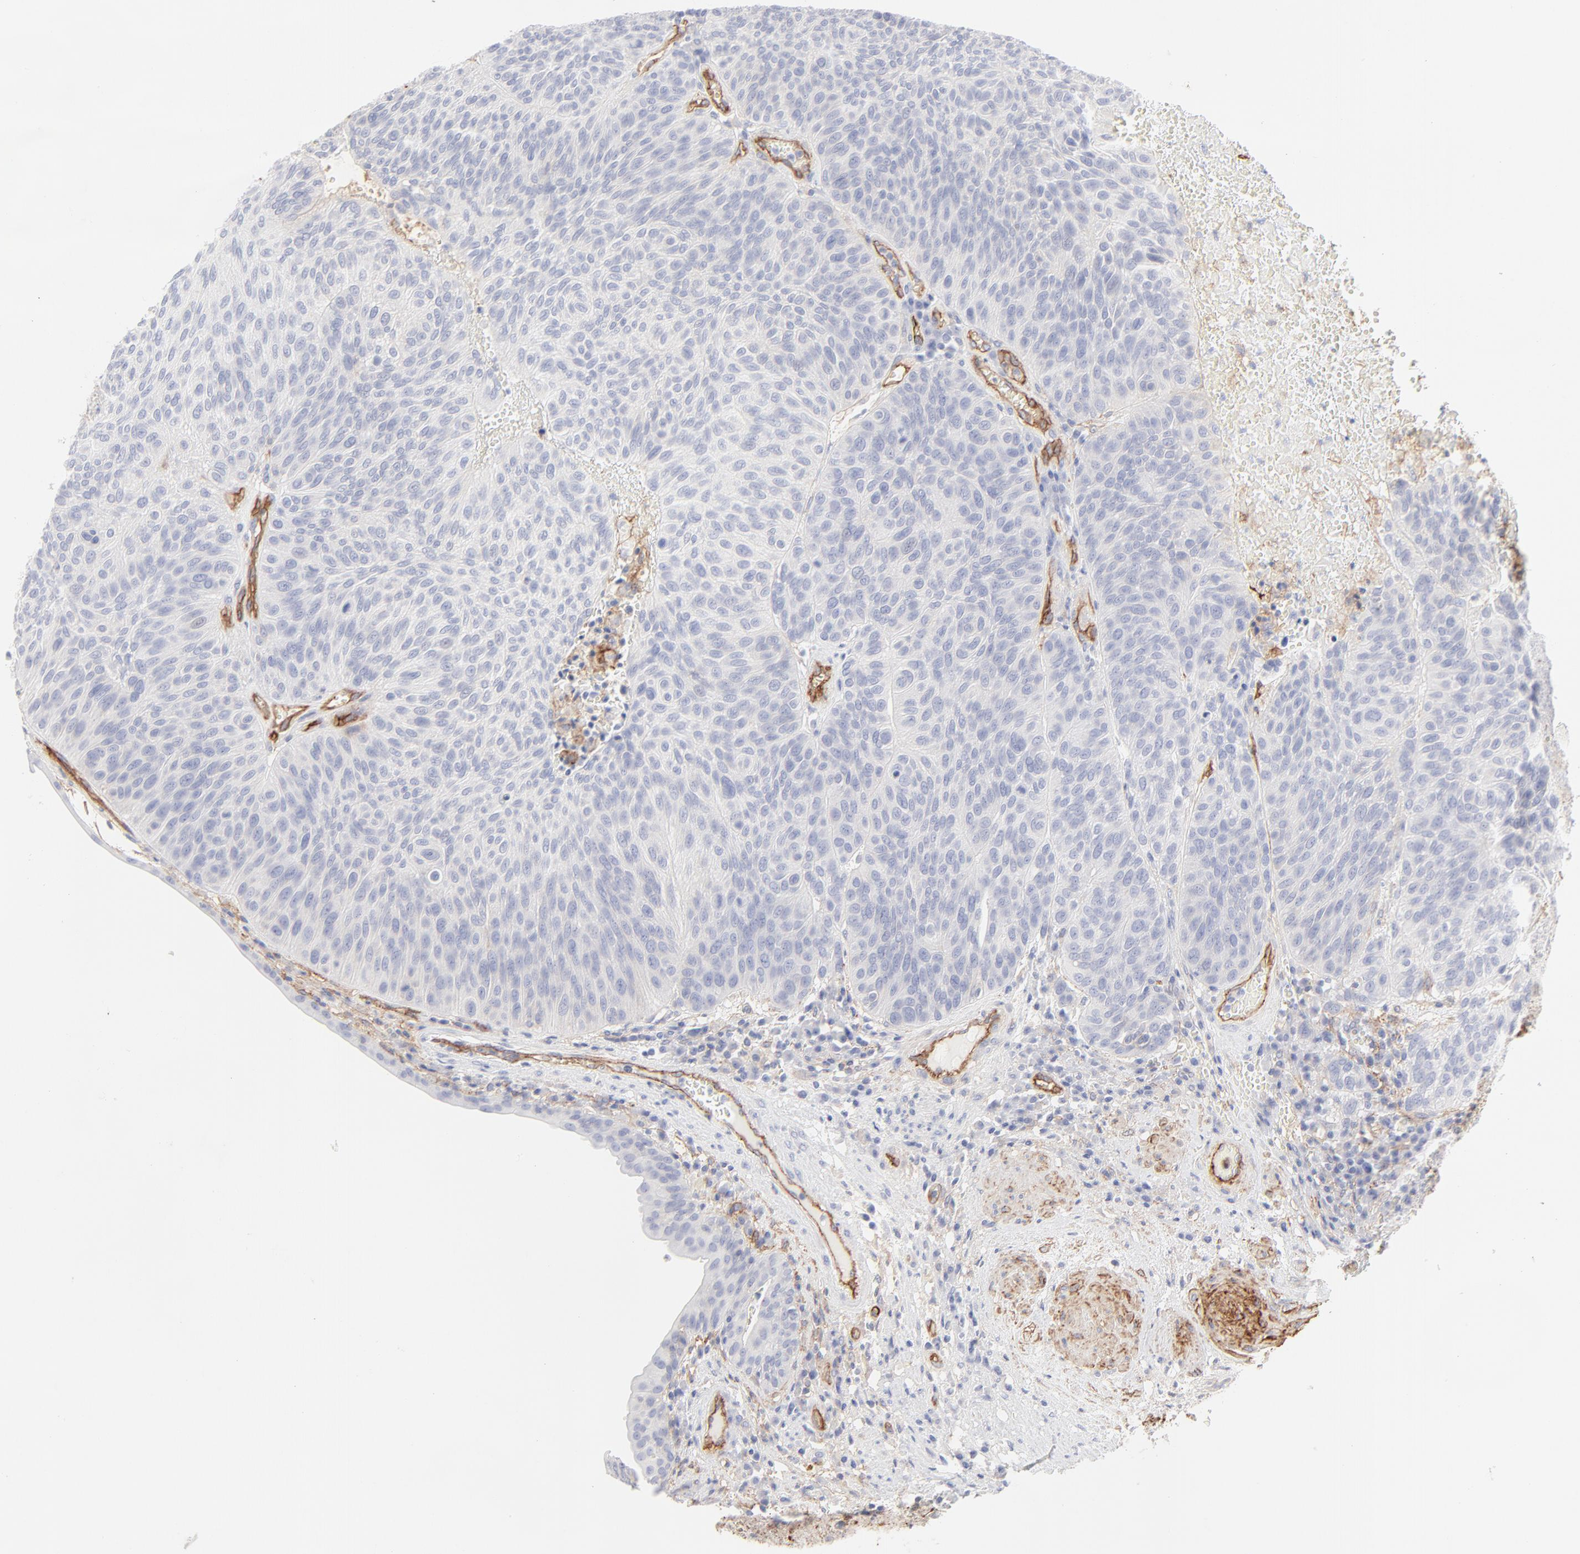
{"staining": {"intensity": "negative", "quantity": "none", "location": "none"}, "tissue": "urothelial cancer", "cell_type": "Tumor cells", "image_type": "cancer", "snomed": [{"axis": "morphology", "description": "Urothelial carcinoma, High grade"}, {"axis": "topography", "description": "Urinary bladder"}], "caption": "DAB (3,3'-diaminobenzidine) immunohistochemical staining of urothelial cancer shows no significant staining in tumor cells. (DAB IHC with hematoxylin counter stain).", "gene": "ITGA5", "patient": {"sex": "male", "age": 66}}